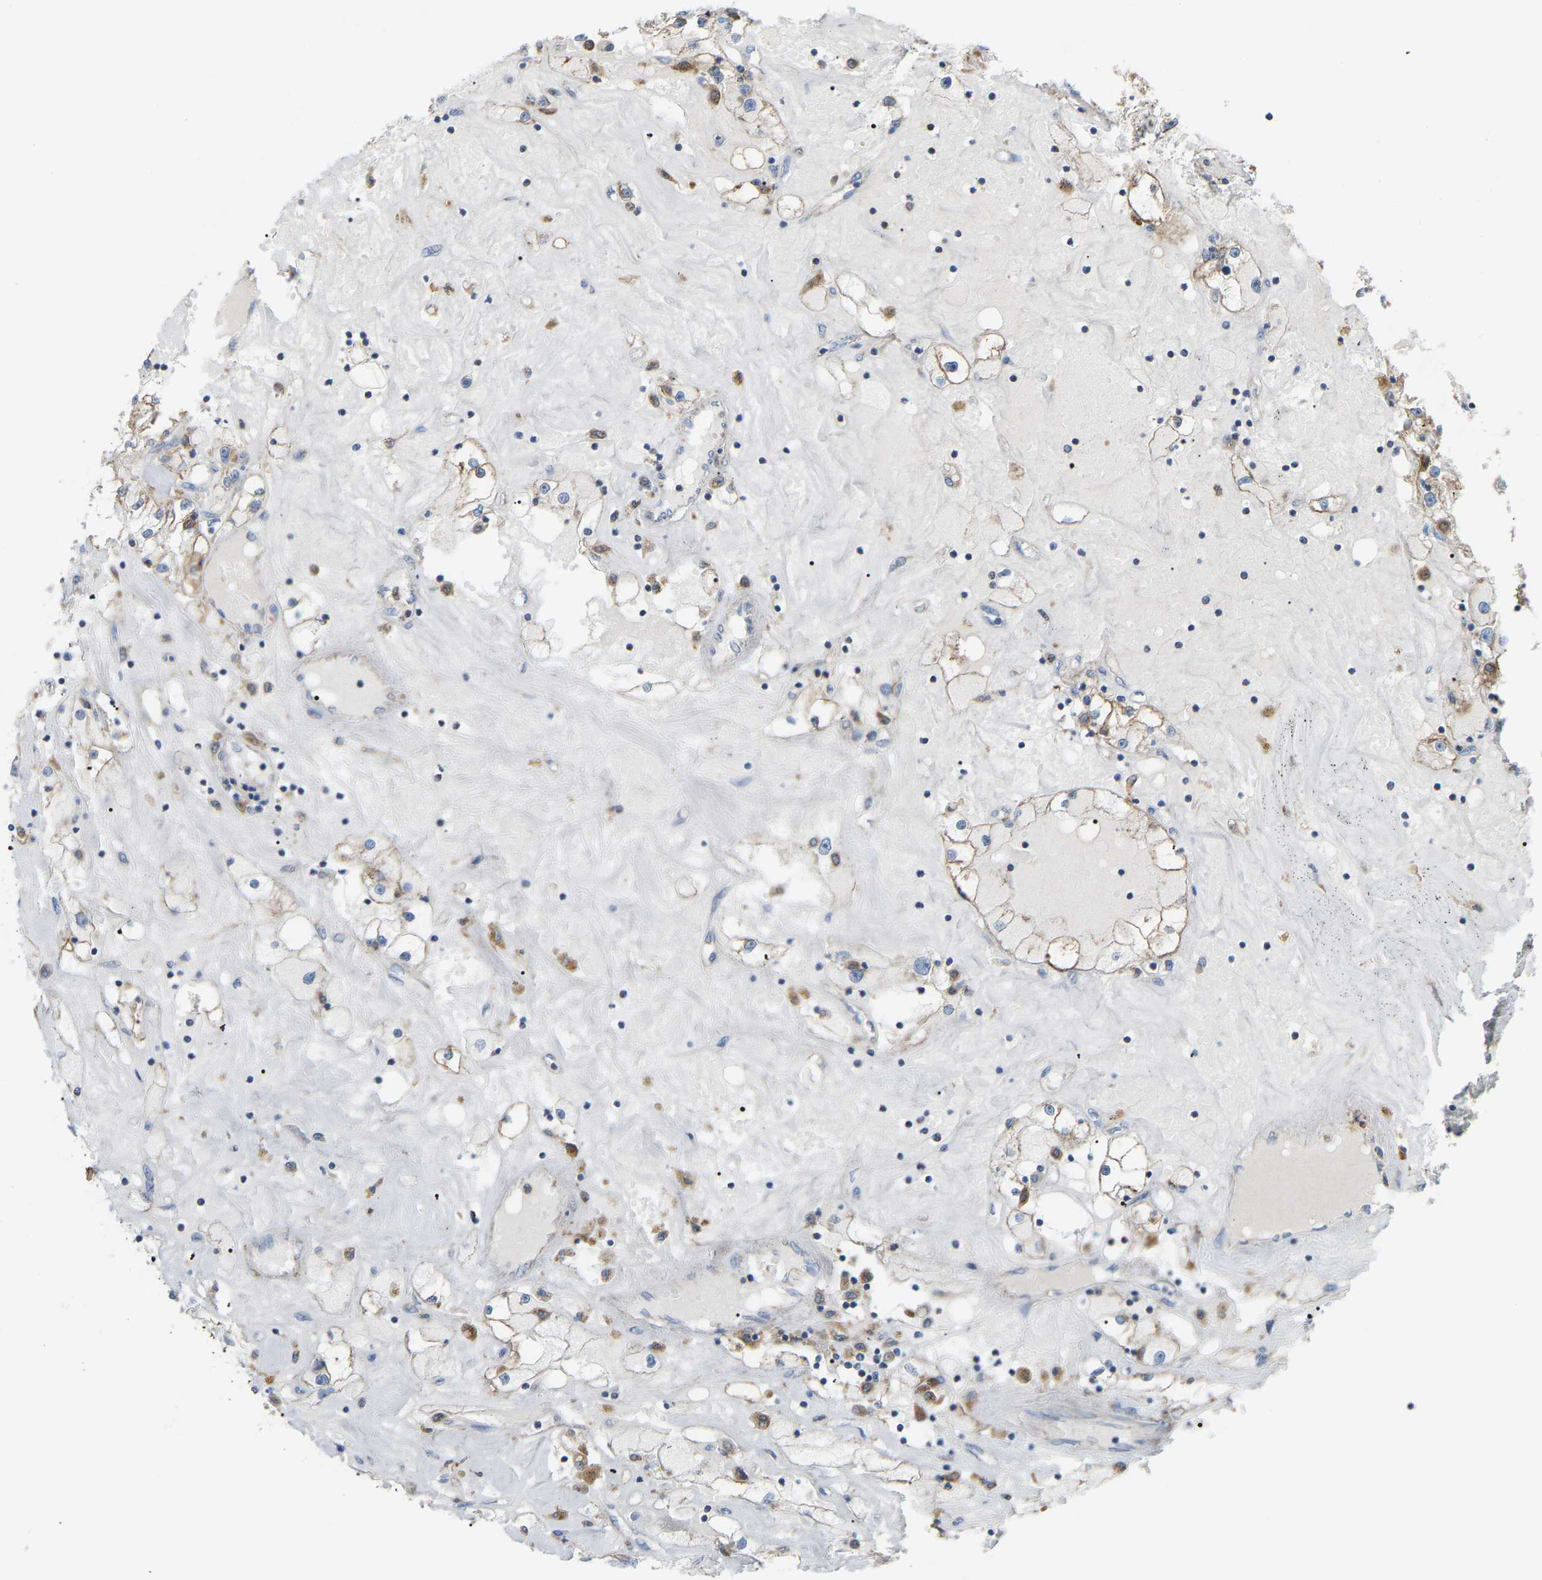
{"staining": {"intensity": "moderate", "quantity": ">75%", "location": "cytoplasmic/membranous"}, "tissue": "renal cancer", "cell_type": "Tumor cells", "image_type": "cancer", "snomed": [{"axis": "morphology", "description": "Adenocarcinoma, NOS"}, {"axis": "topography", "description": "Kidney"}], "caption": "Renal adenocarcinoma stained with a brown dye shows moderate cytoplasmic/membranous positive expression in about >75% of tumor cells.", "gene": "CROT", "patient": {"sex": "male", "age": 56}}